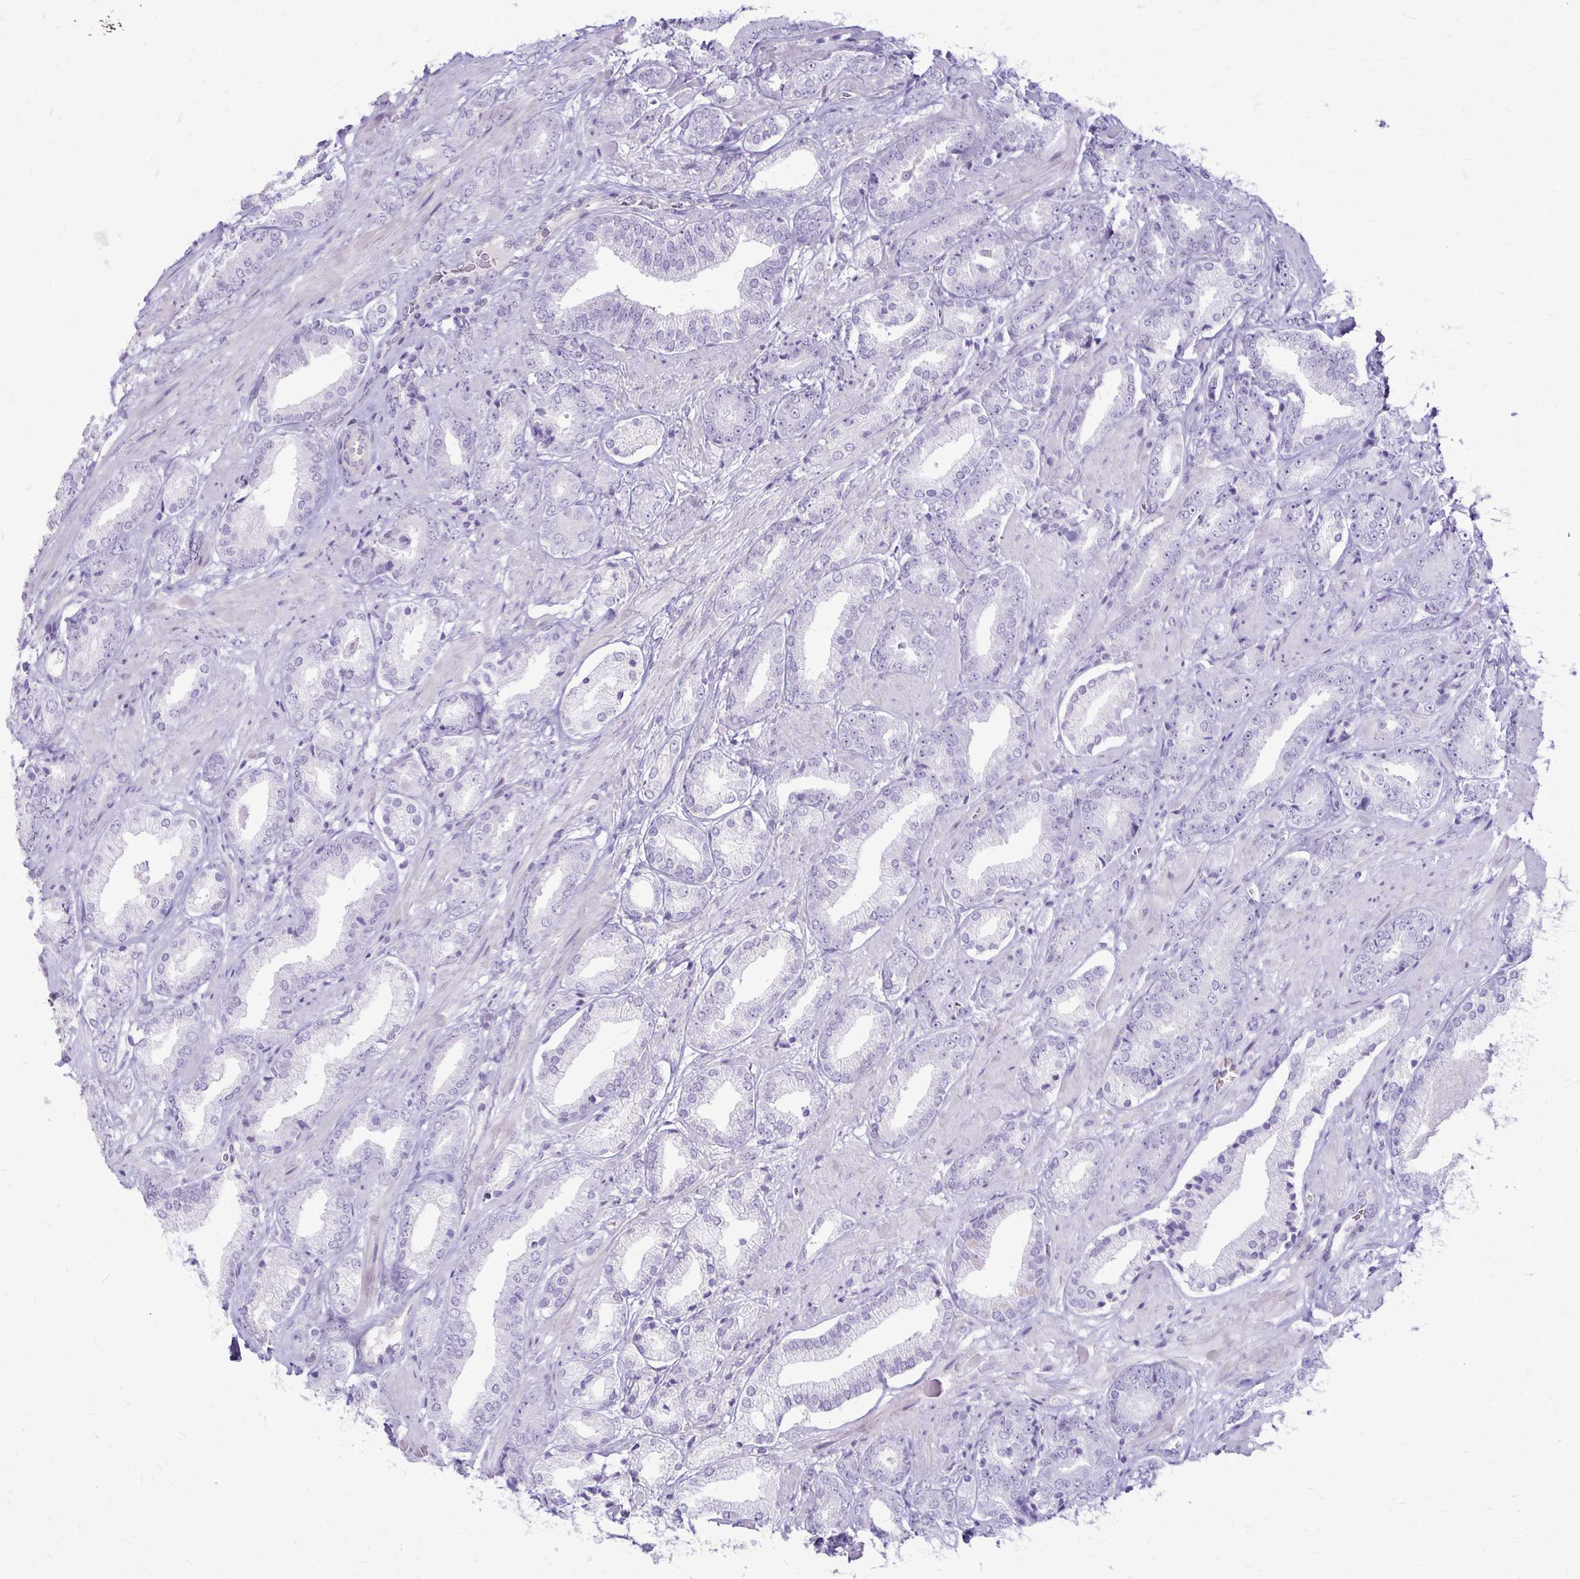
{"staining": {"intensity": "negative", "quantity": "none", "location": "none"}, "tissue": "prostate cancer", "cell_type": "Tumor cells", "image_type": "cancer", "snomed": [{"axis": "morphology", "description": "Adenocarcinoma, High grade"}, {"axis": "topography", "description": "Prostate"}], "caption": "Photomicrograph shows no protein expression in tumor cells of adenocarcinoma (high-grade) (prostate) tissue.", "gene": "GP9", "patient": {"sex": "male", "age": 56}}